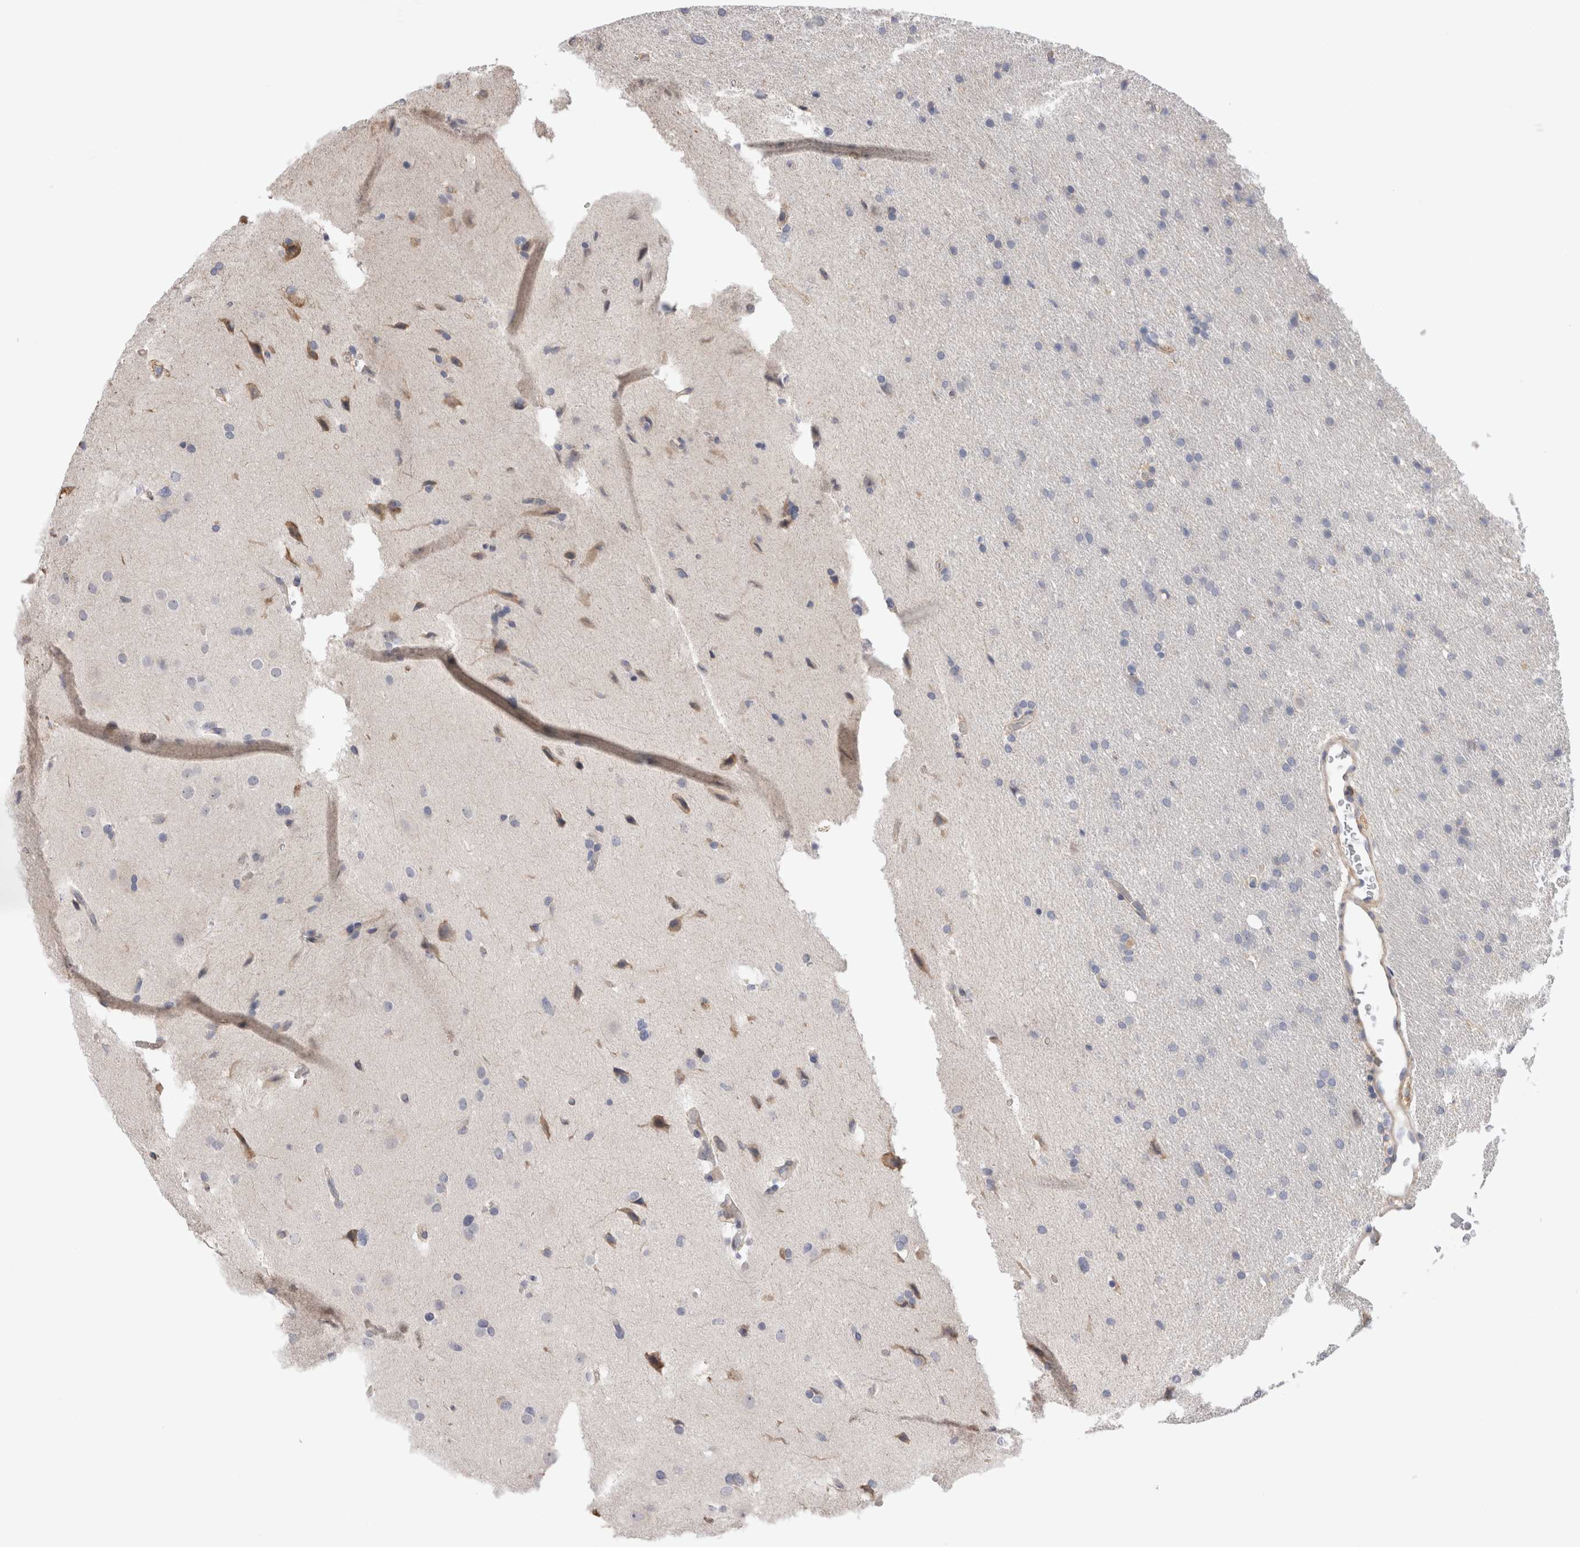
{"staining": {"intensity": "weak", "quantity": "<25%", "location": "cytoplasmic/membranous"}, "tissue": "glioma", "cell_type": "Tumor cells", "image_type": "cancer", "snomed": [{"axis": "morphology", "description": "Glioma, malignant, Low grade"}, {"axis": "topography", "description": "Brain"}], "caption": "Tumor cells are negative for brown protein staining in glioma.", "gene": "SMAP2", "patient": {"sex": "female", "age": 37}}